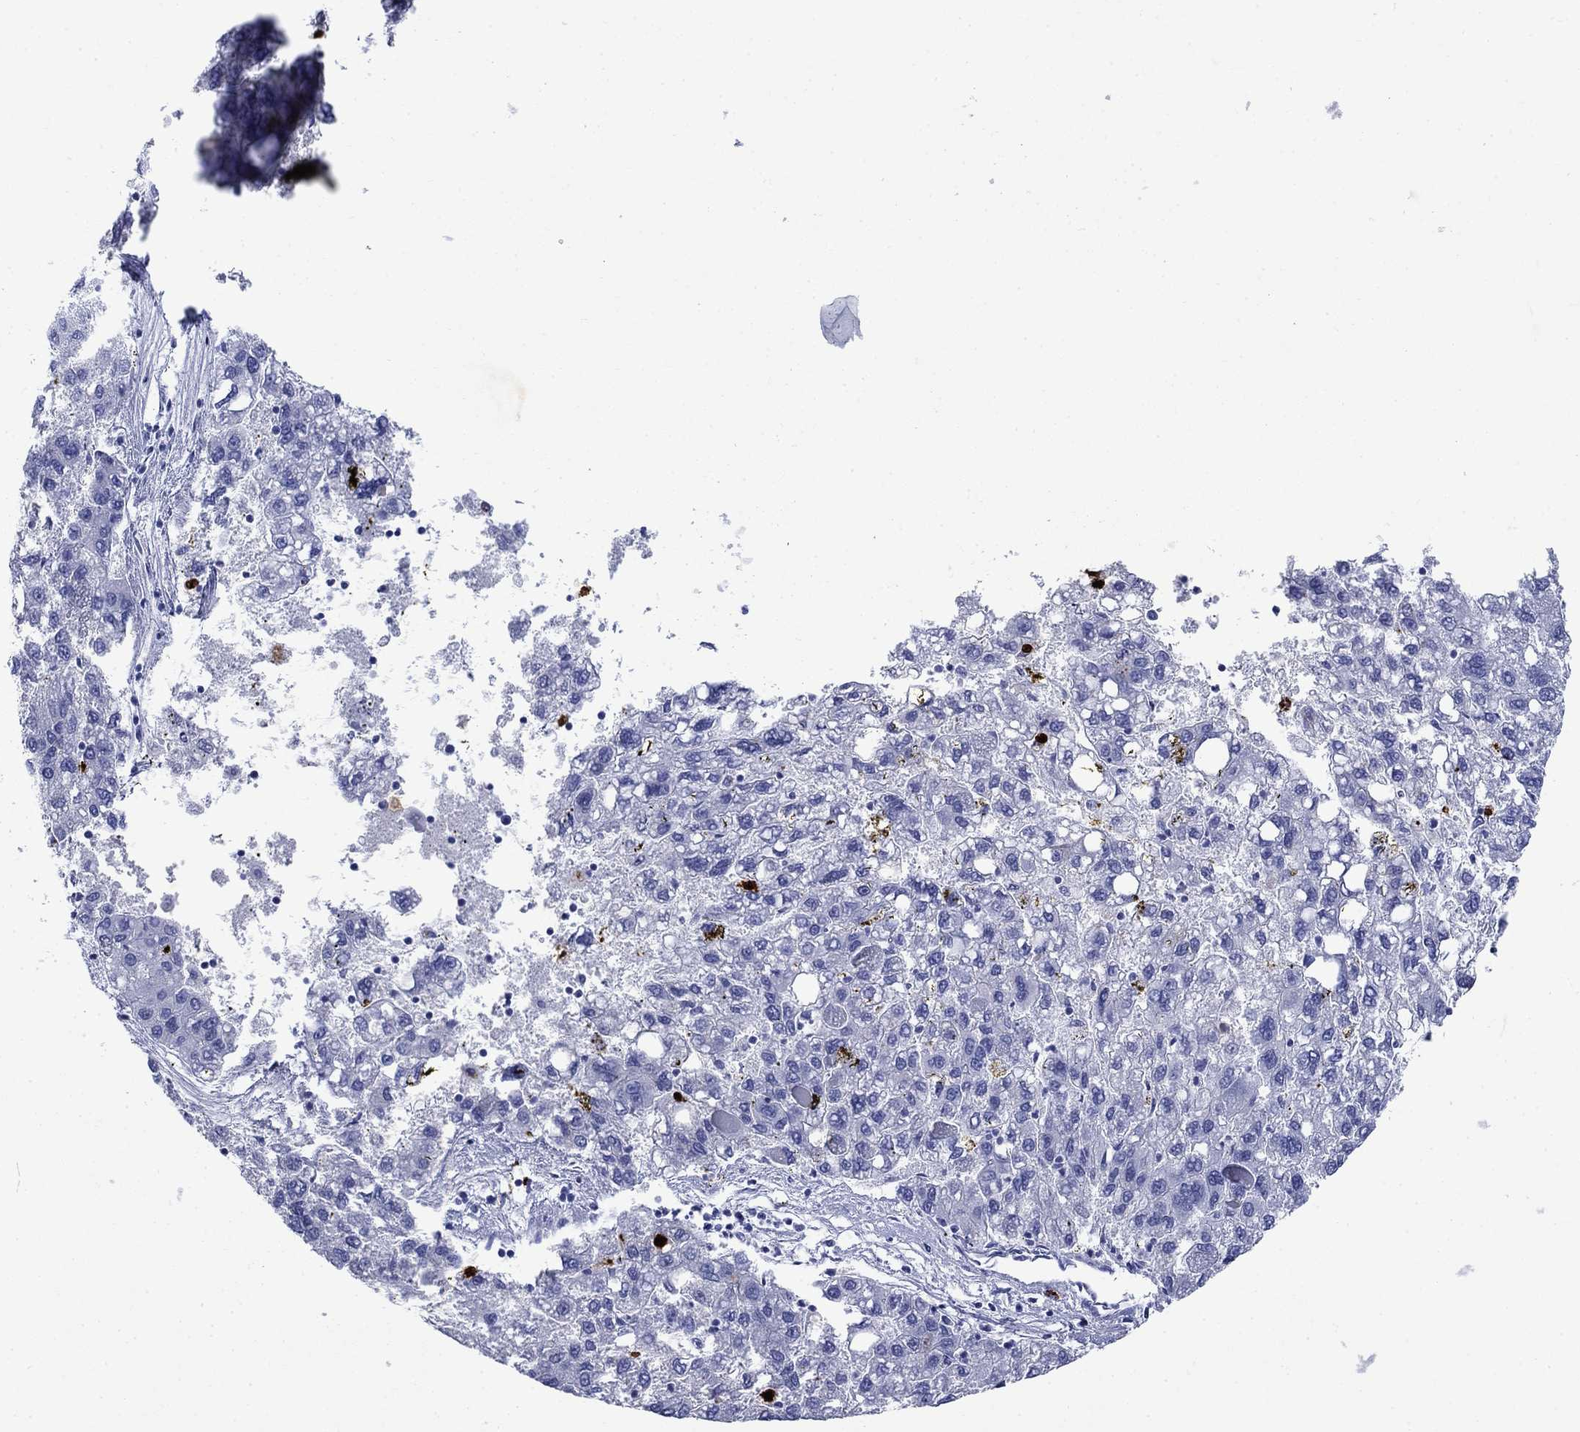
{"staining": {"intensity": "negative", "quantity": "none", "location": "none"}, "tissue": "liver cancer", "cell_type": "Tumor cells", "image_type": "cancer", "snomed": [{"axis": "morphology", "description": "Carcinoma, Hepatocellular, NOS"}, {"axis": "topography", "description": "Liver"}], "caption": "DAB immunohistochemical staining of human liver cancer displays no significant expression in tumor cells.", "gene": "AZU1", "patient": {"sex": "female", "age": 82}}